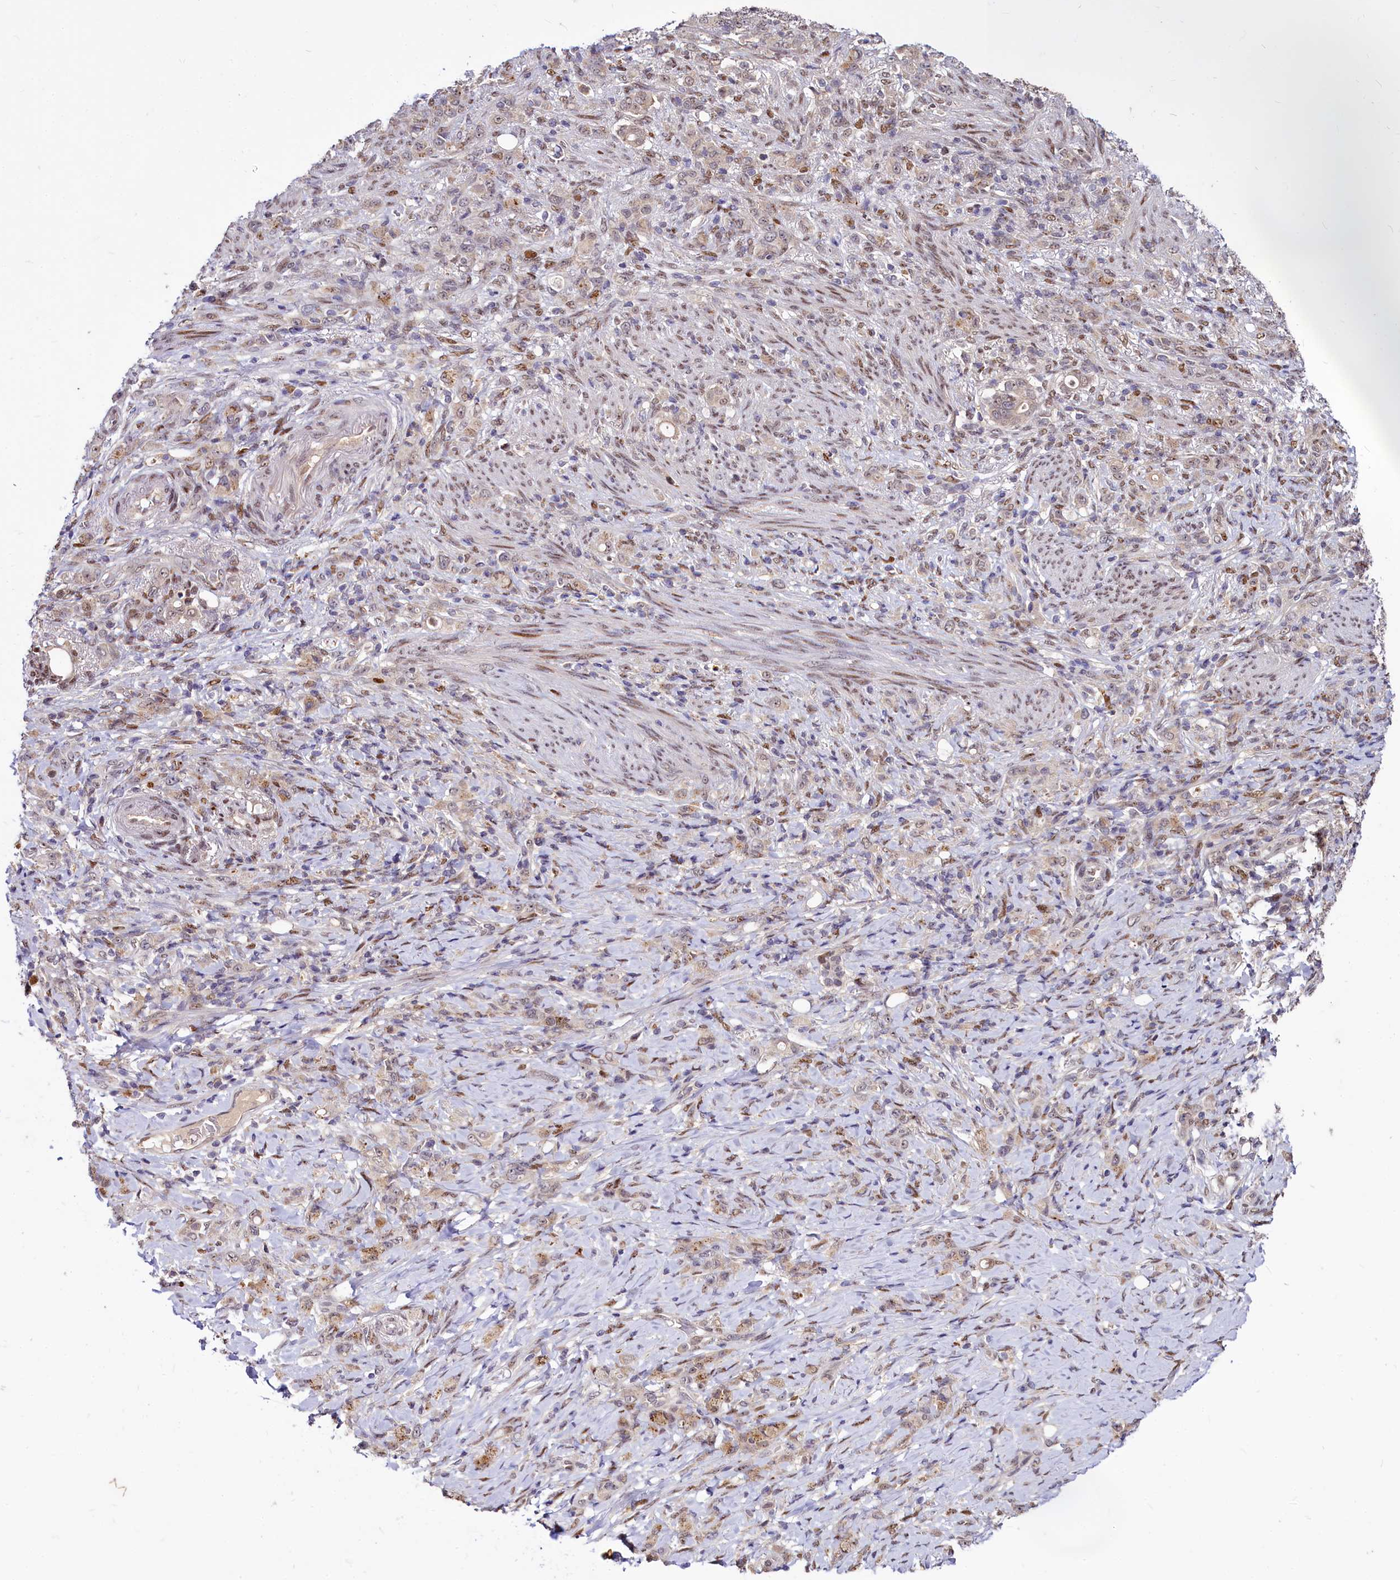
{"staining": {"intensity": "weak", "quantity": "25%-75%", "location": "nuclear"}, "tissue": "stomach cancer", "cell_type": "Tumor cells", "image_type": "cancer", "snomed": [{"axis": "morphology", "description": "Adenocarcinoma, NOS"}, {"axis": "topography", "description": "Stomach"}], "caption": "Immunohistochemistry (IHC) of human stomach cancer reveals low levels of weak nuclear positivity in about 25%-75% of tumor cells.", "gene": "MAML2", "patient": {"sex": "female", "age": 79}}